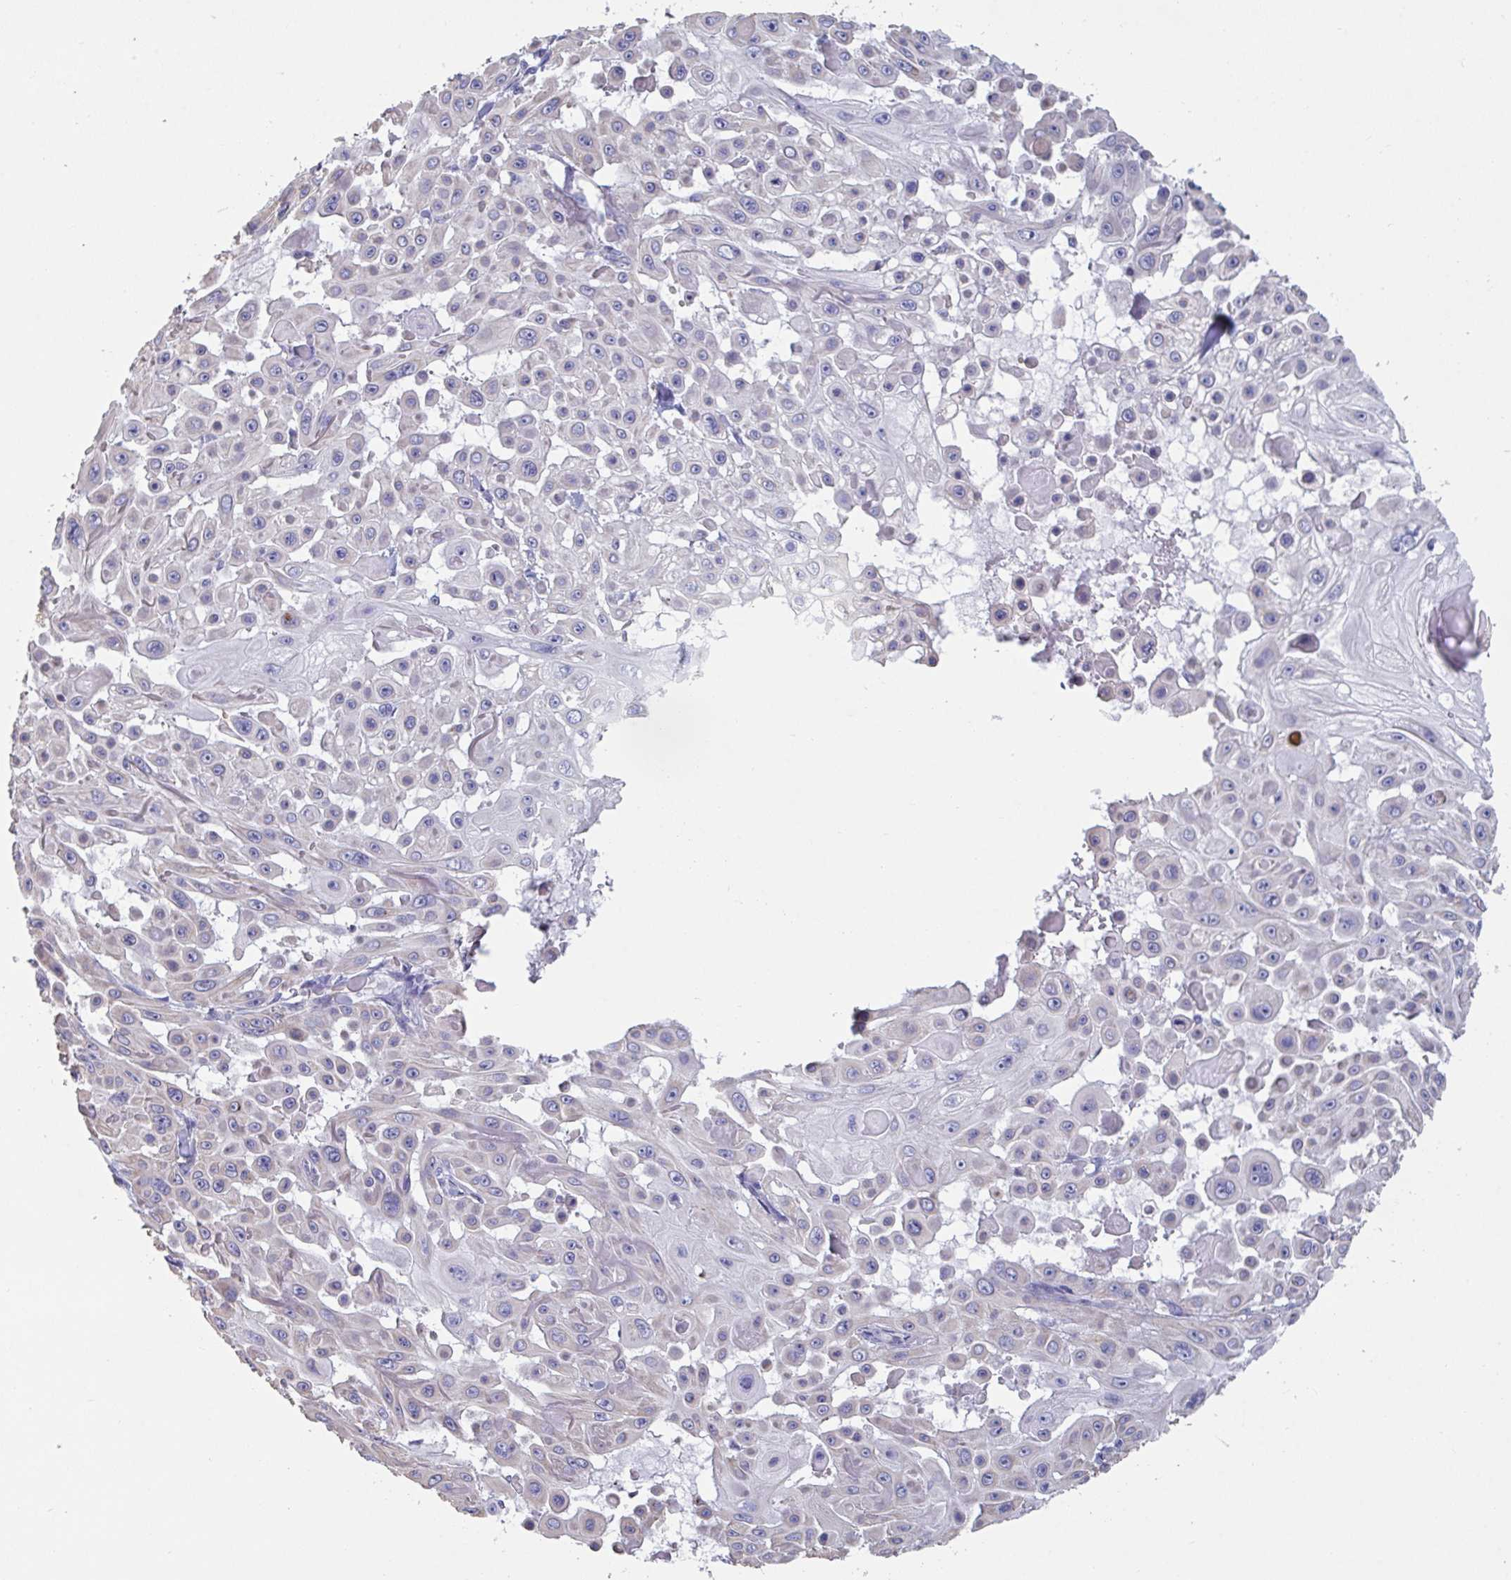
{"staining": {"intensity": "negative", "quantity": "none", "location": "none"}, "tissue": "skin cancer", "cell_type": "Tumor cells", "image_type": "cancer", "snomed": [{"axis": "morphology", "description": "Squamous cell carcinoma, NOS"}, {"axis": "topography", "description": "Skin"}], "caption": "This is an immunohistochemistry (IHC) photomicrograph of human skin cancer (squamous cell carcinoma). There is no positivity in tumor cells.", "gene": "BCAT2", "patient": {"sex": "male", "age": 91}}